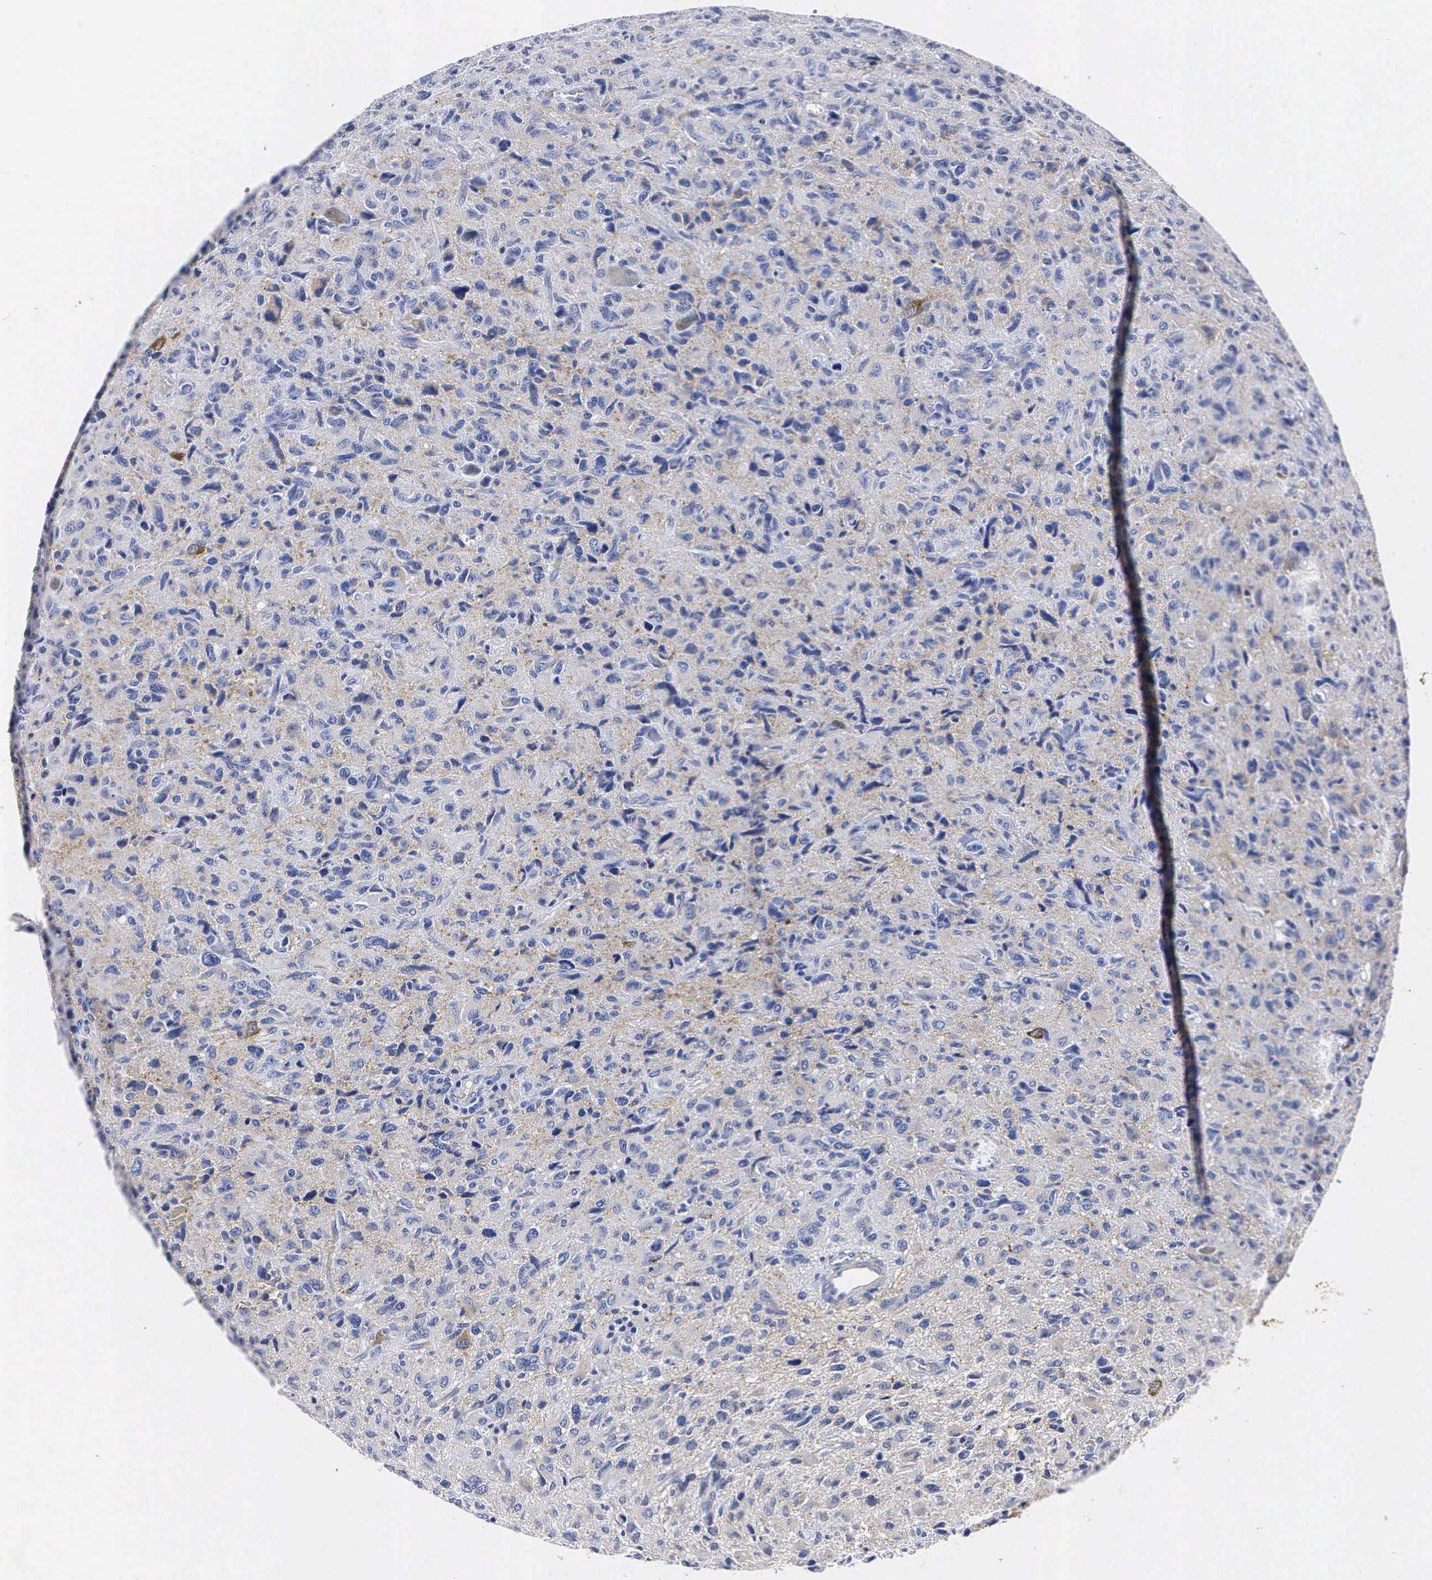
{"staining": {"intensity": "negative", "quantity": "none", "location": "none"}, "tissue": "glioma", "cell_type": "Tumor cells", "image_type": "cancer", "snomed": [{"axis": "morphology", "description": "Glioma, malignant, High grade"}, {"axis": "topography", "description": "Brain"}], "caption": "Immunohistochemistry (IHC) of high-grade glioma (malignant) reveals no positivity in tumor cells.", "gene": "ENO2", "patient": {"sex": "female", "age": 60}}